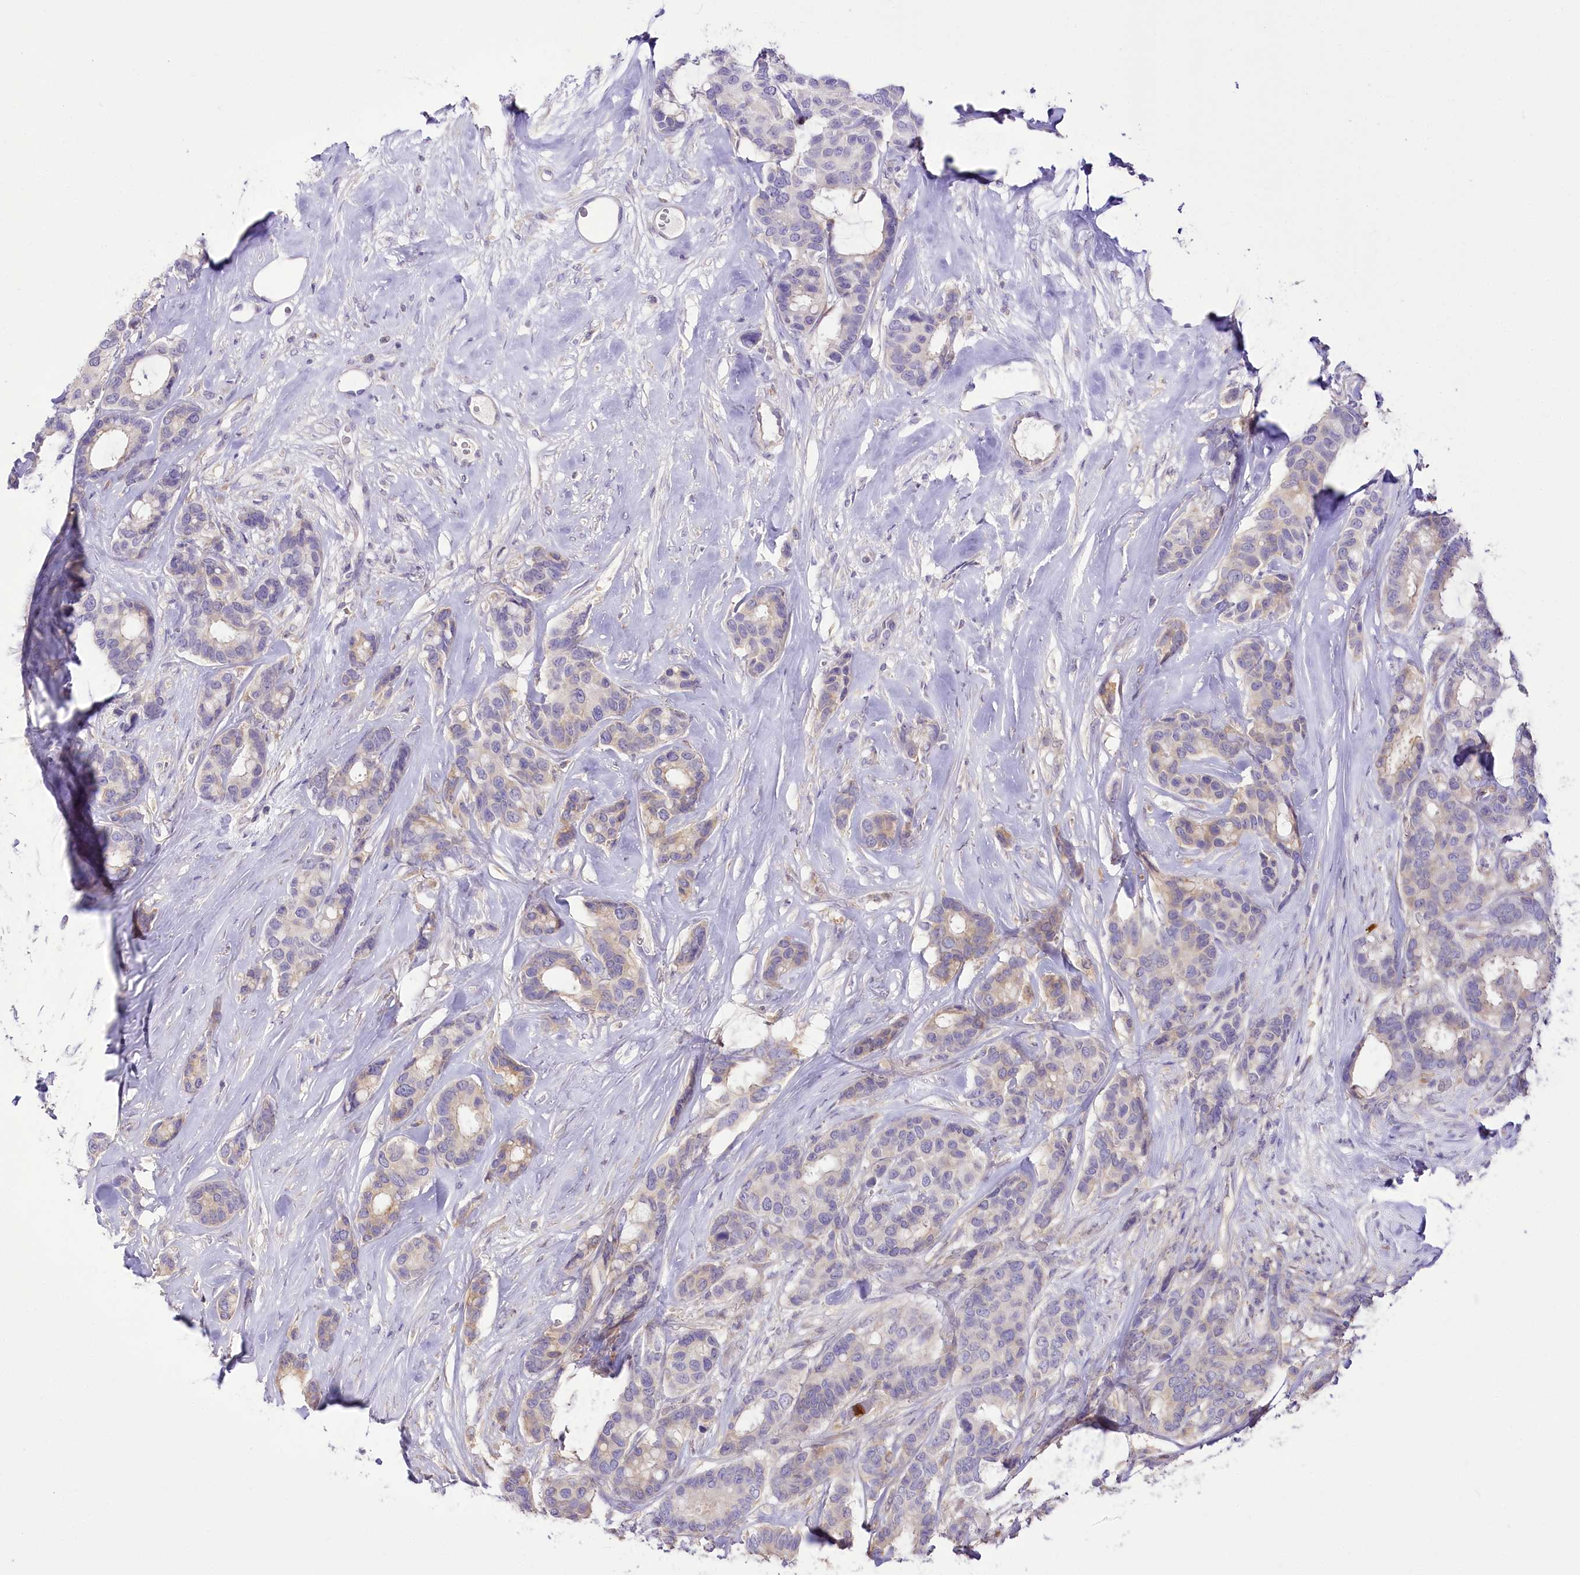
{"staining": {"intensity": "weak", "quantity": "25%-75%", "location": "cytoplasmic/membranous"}, "tissue": "breast cancer", "cell_type": "Tumor cells", "image_type": "cancer", "snomed": [{"axis": "morphology", "description": "Duct carcinoma"}, {"axis": "topography", "description": "Breast"}], "caption": "The photomicrograph demonstrates a brown stain indicating the presence of a protein in the cytoplasmic/membranous of tumor cells in breast cancer (intraductal carcinoma).", "gene": "DPYD", "patient": {"sex": "female", "age": 87}}